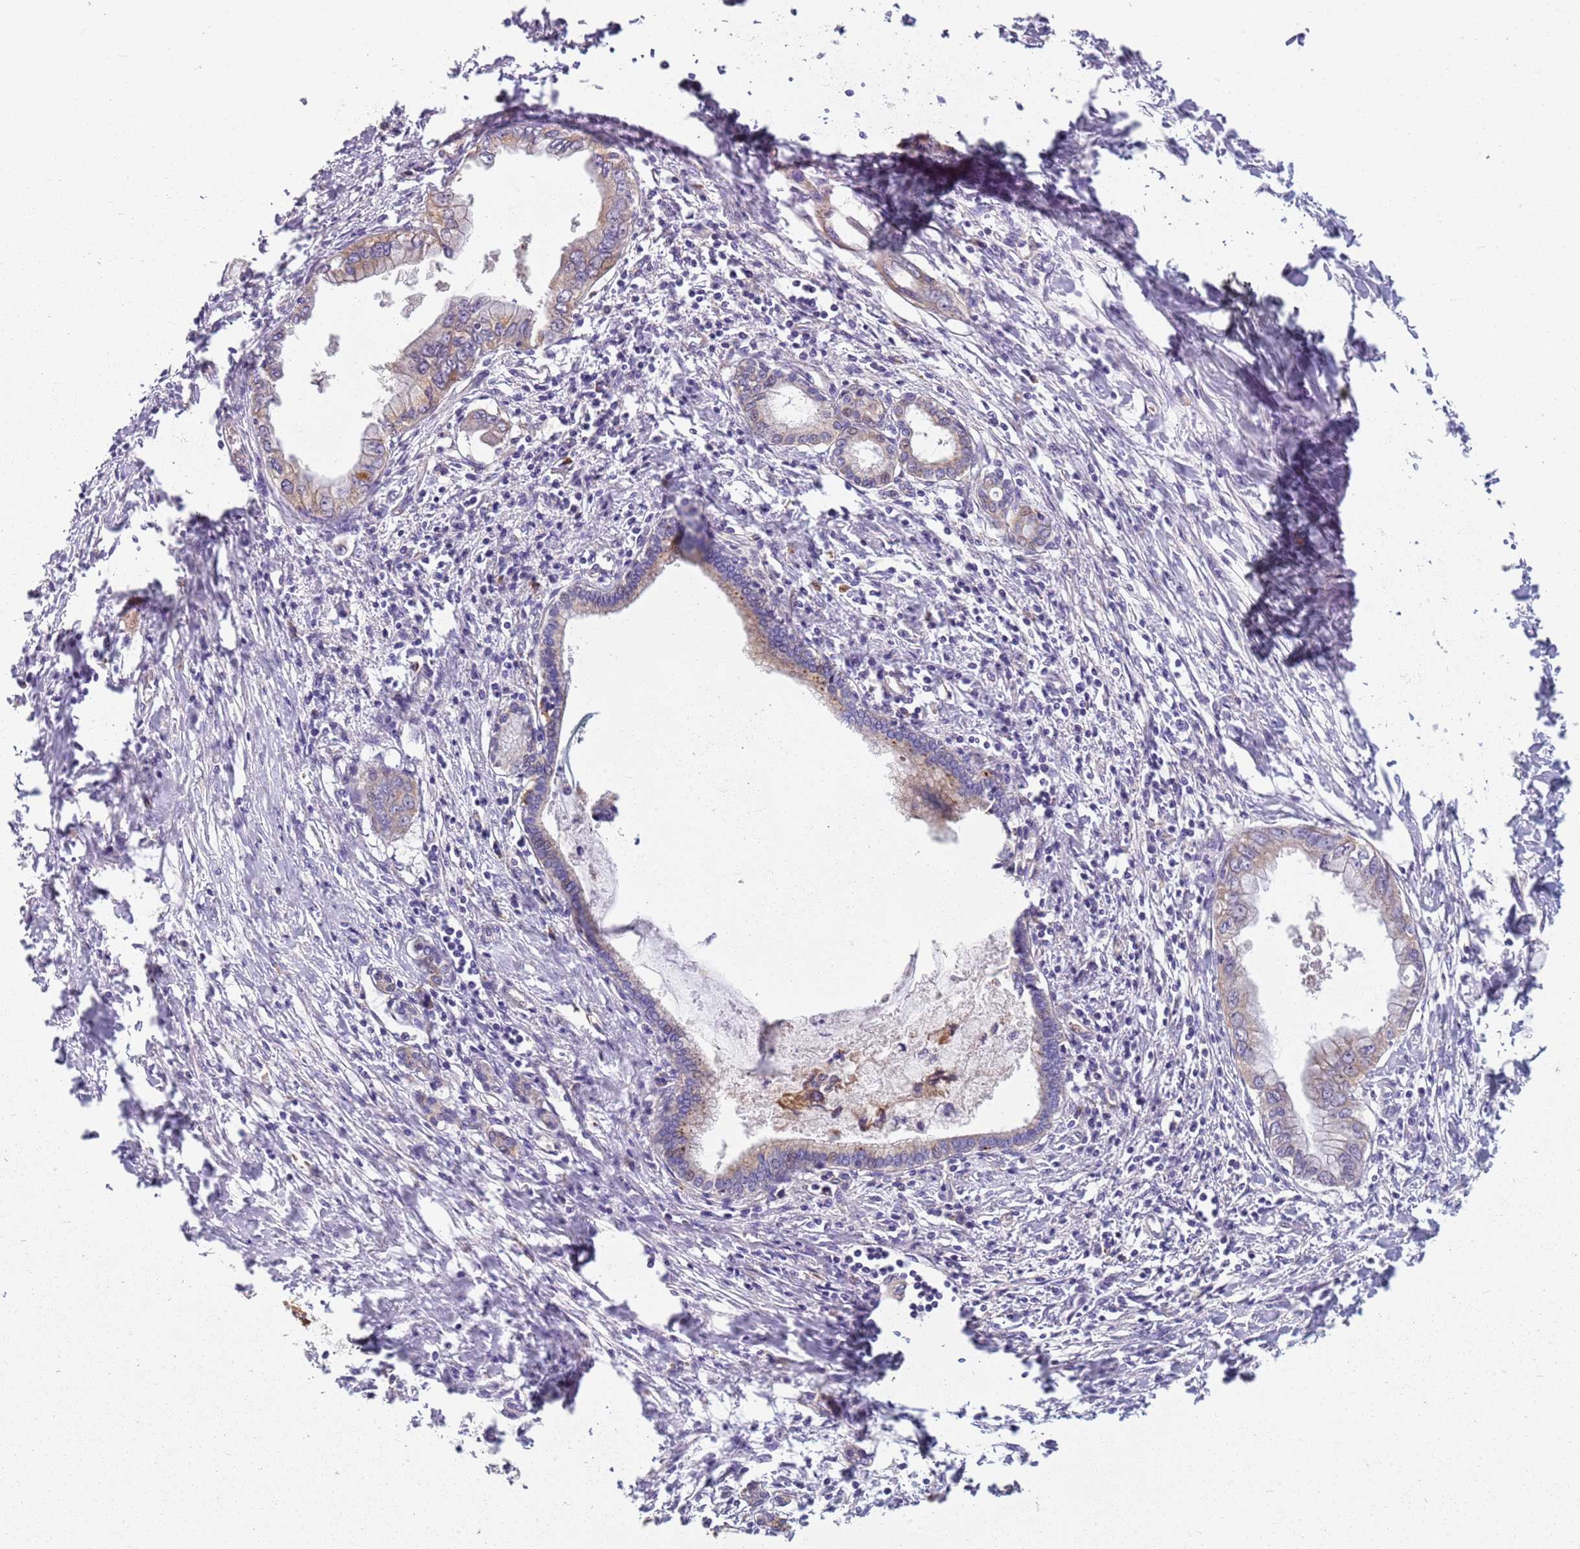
{"staining": {"intensity": "weak", "quantity": "25%-75%", "location": "cytoplasmic/membranous"}, "tissue": "pancreatic cancer", "cell_type": "Tumor cells", "image_type": "cancer", "snomed": [{"axis": "morphology", "description": "Adenocarcinoma, NOS"}, {"axis": "topography", "description": "Pancreas"}], "caption": "Tumor cells reveal low levels of weak cytoplasmic/membranous expression in about 25%-75% of cells in human pancreatic adenocarcinoma. (brown staining indicates protein expression, while blue staining denotes nuclei).", "gene": "RPS28", "patient": {"sex": "male", "age": 48}}